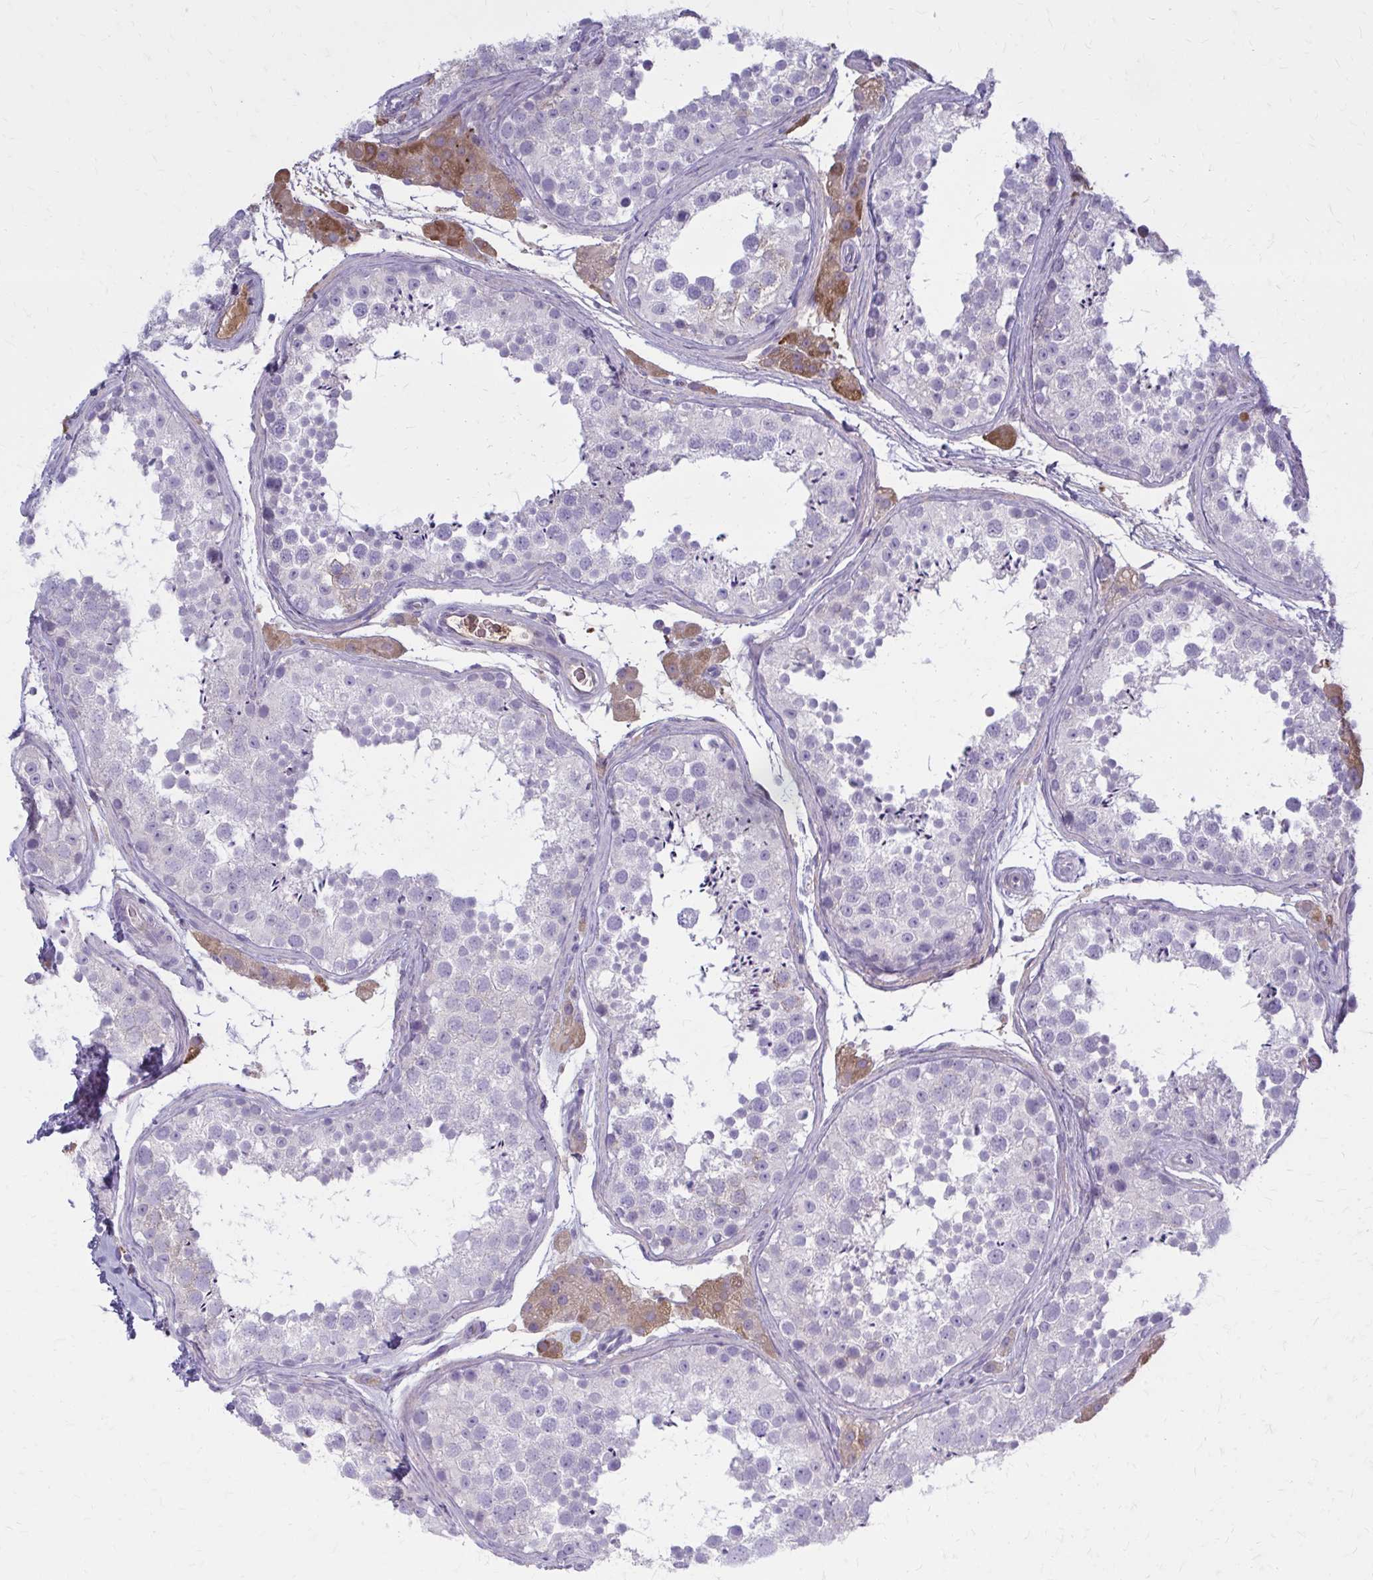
{"staining": {"intensity": "negative", "quantity": "none", "location": "none"}, "tissue": "testis", "cell_type": "Cells in seminiferous ducts", "image_type": "normal", "snomed": [{"axis": "morphology", "description": "Normal tissue, NOS"}, {"axis": "topography", "description": "Testis"}], "caption": "Image shows no significant protein expression in cells in seminiferous ducts of normal testis. (Stains: DAB (3,3'-diaminobenzidine) immunohistochemistry (IHC) with hematoxylin counter stain, Microscopy: brightfield microscopy at high magnification).", "gene": "SERPIND1", "patient": {"sex": "male", "age": 41}}